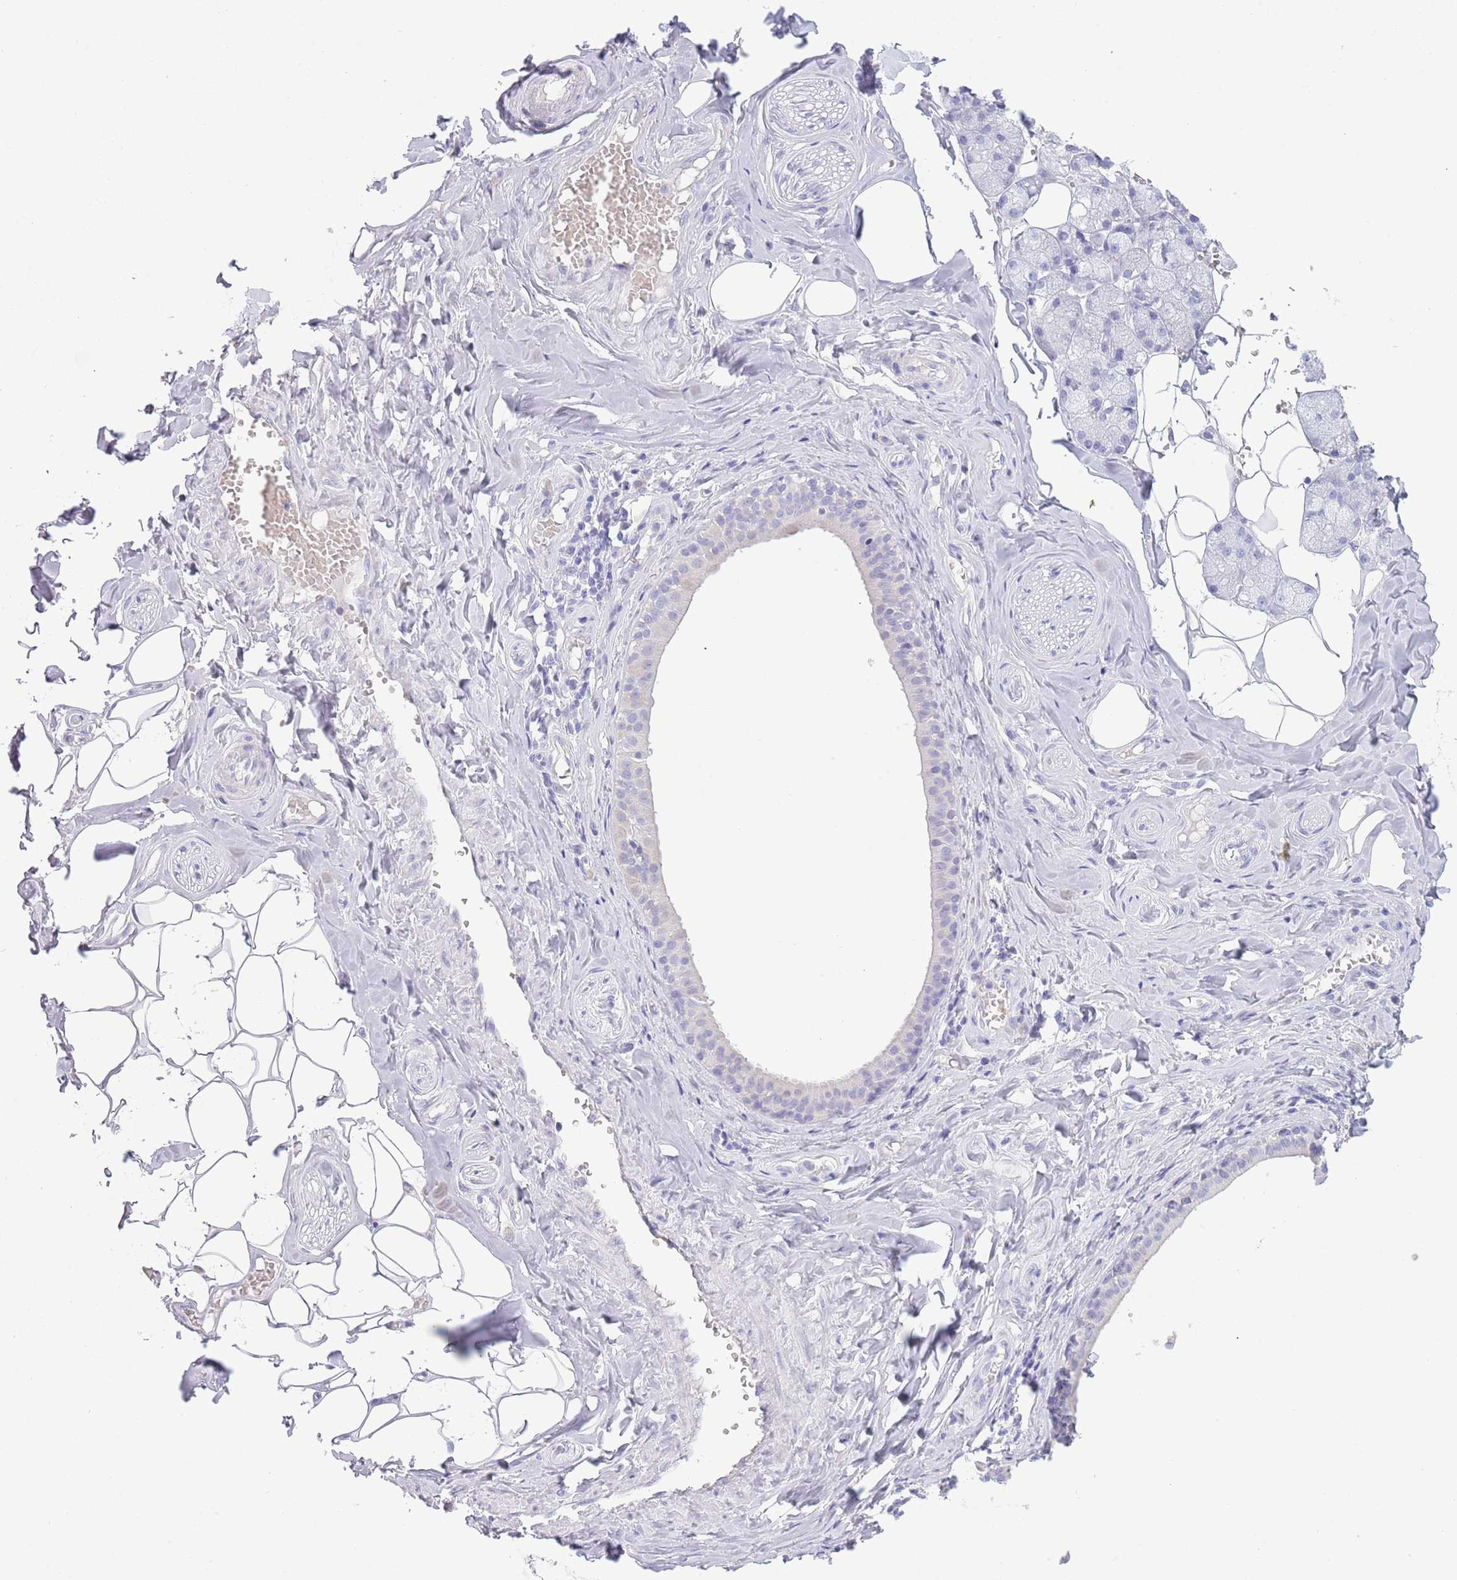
{"staining": {"intensity": "negative", "quantity": "none", "location": "none"}, "tissue": "salivary gland", "cell_type": "Glandular cells", "image_type": "normal", "snomed": [{"axis": "morphology", "description": "Normal tissue, NOS"}, {"axis": "topography", "description": "Salivary gland"}], "caption": "The photomicrograph displays no staining of glandular cells in normal salivary gland. (DAB (3,3'-diaminobenzidine) immunohistochemistry, high magnification).", "gene": "ACR", "patient": {"sex": "male", "age": 62}}